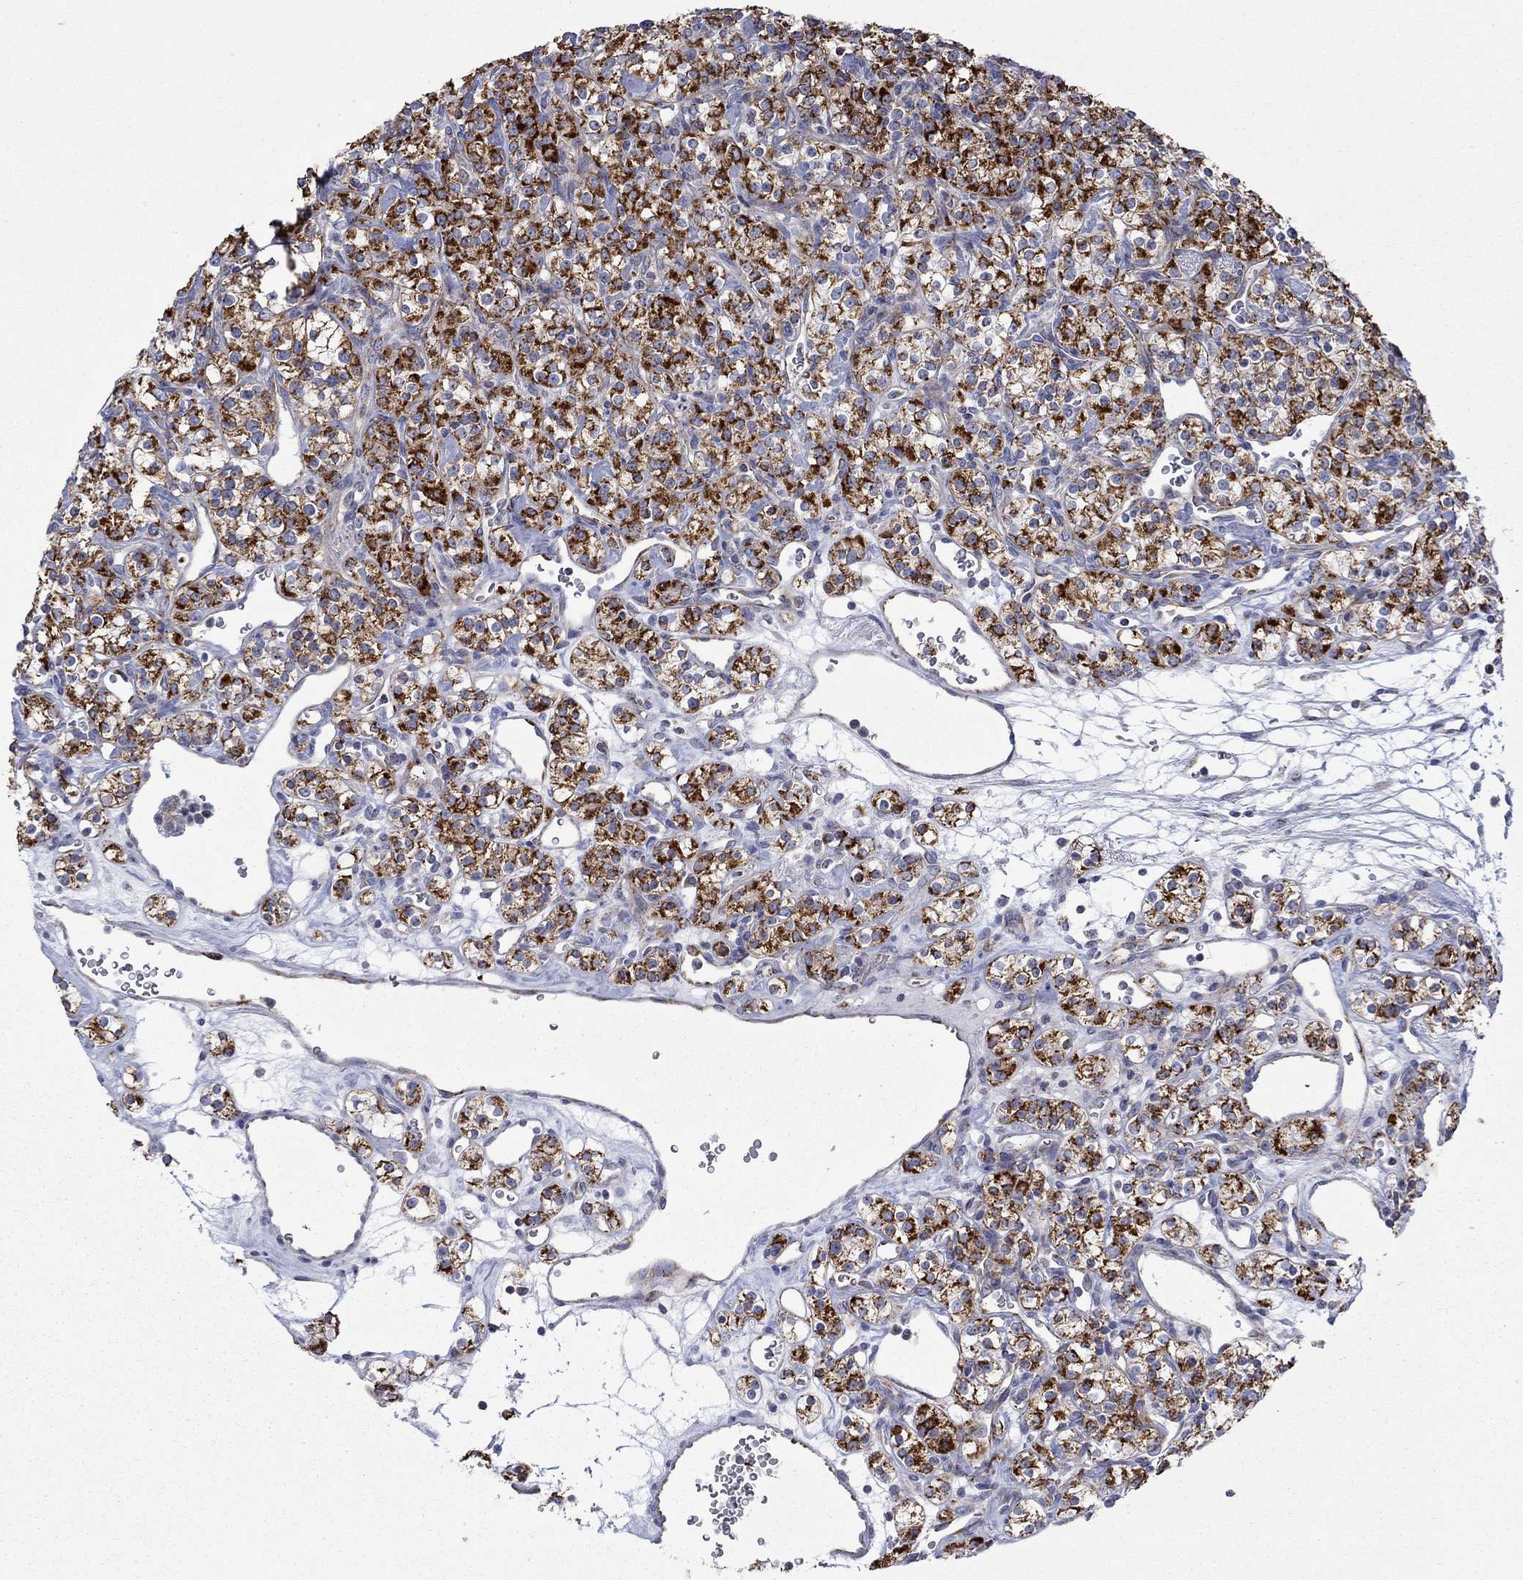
{"staining": {"intensity": "strong", "quantity": ">75%", "location": "cytoplasmic/membranous"}, "tissue": "renal cancer", "cell_type": "Tumor cells", "image_type": "cancer", "snomed": [{"axis": "morphology", "description": "Adenocarcinoma, NOS"}, {"axis": "topography", "description": "Kidney"}], "caption": "DAB (3,3'-diaminobenzidine) immunohistochemical staining of adenocarcinoma (renal) shows strong cytoplasmic/membranous protein expression in approximately >75% of tumor cells.", "gene": "CISD1", "patient": {"sex": "male", "age": 77}}